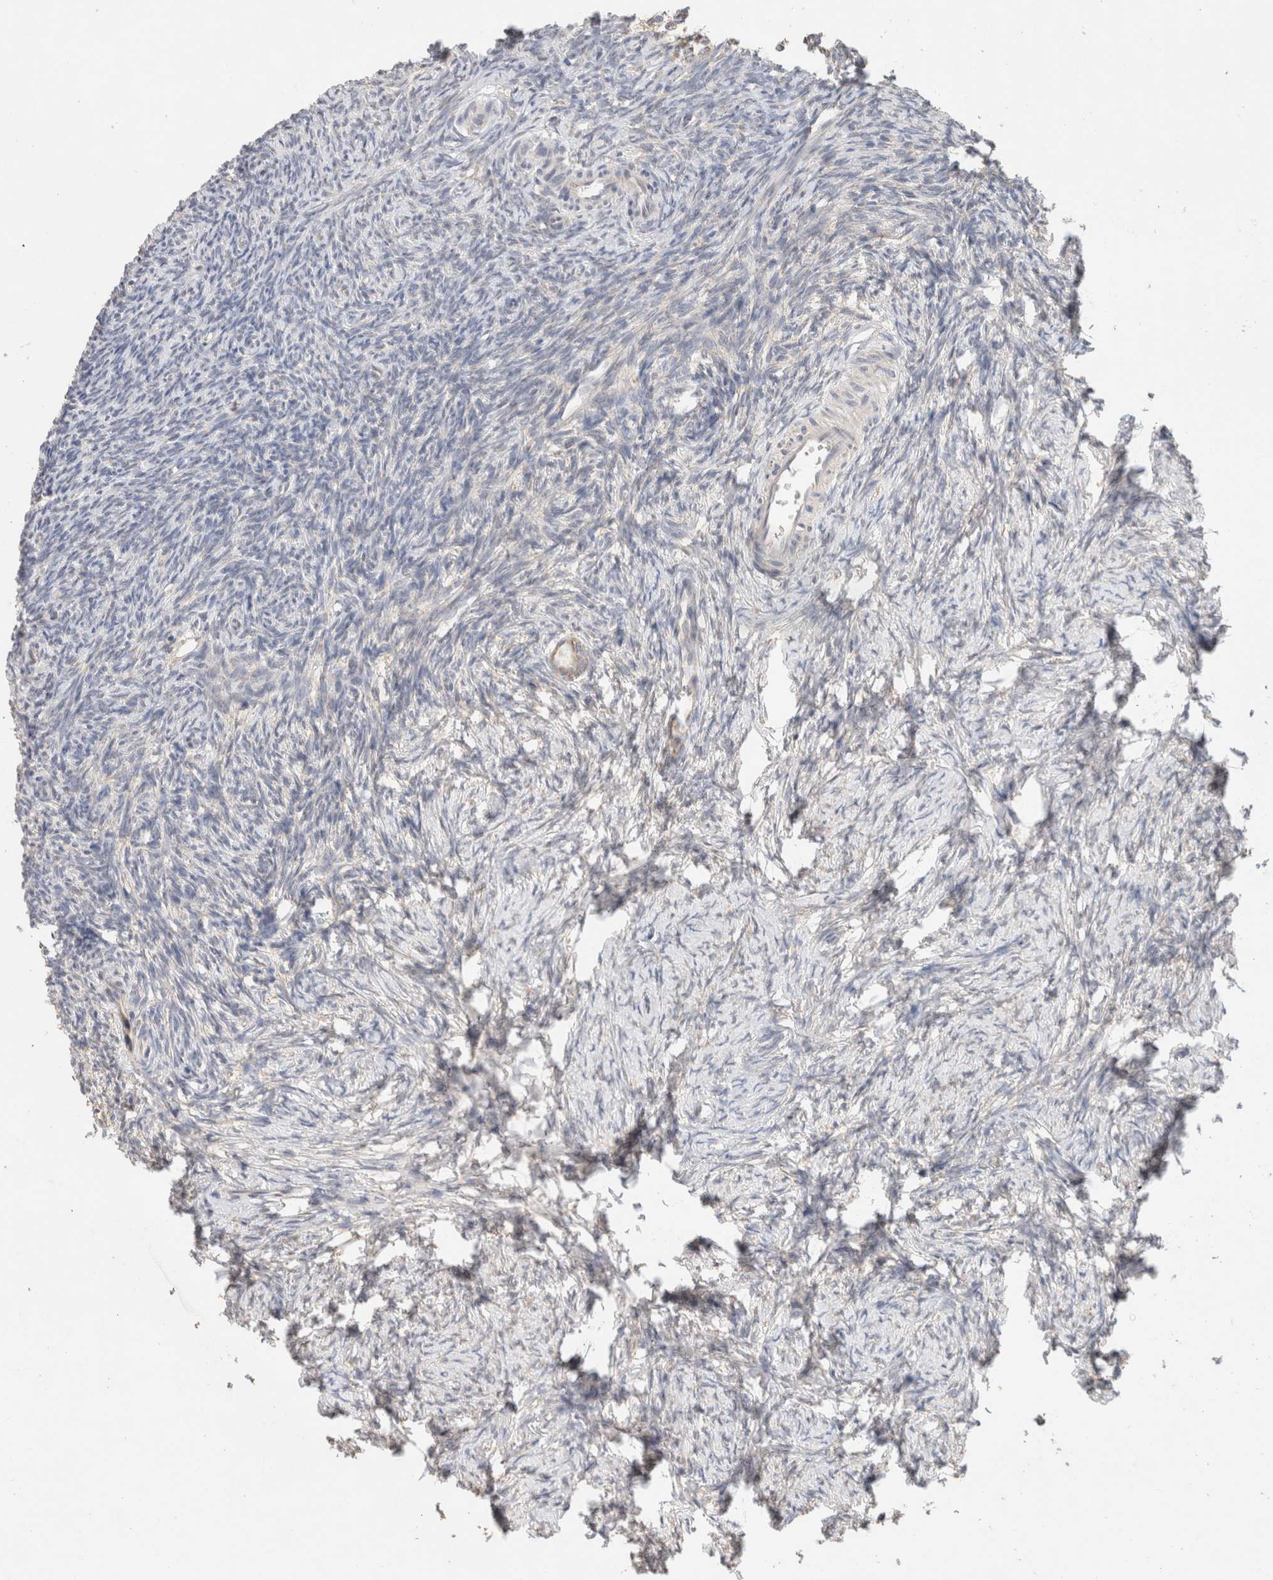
{"staining": {"intensity": "moderate", "quantity": ">75%", "location": "cytoplasmic/membranous"}, "tissue": "ovary", "cell_type": "Follicle cells", "image_type": "normal", "snomed": [{"axis": "morphology", "description": "Normal tissue, NOS"}, {"axis": "topography", "description": "Ovary"}], "caption": "The image reveals a brown stain indicating the presence of a protein in the cytoplasmic/membranous of follicle cells in ovary. Using DAB (3,3'-diaminobenzidine) (brown) and hematoxylin (blue) stains, captured at high magnification using brightfield microscopy.", "gene": "CA13", "patient": {"sex": "female", "age": 34}}